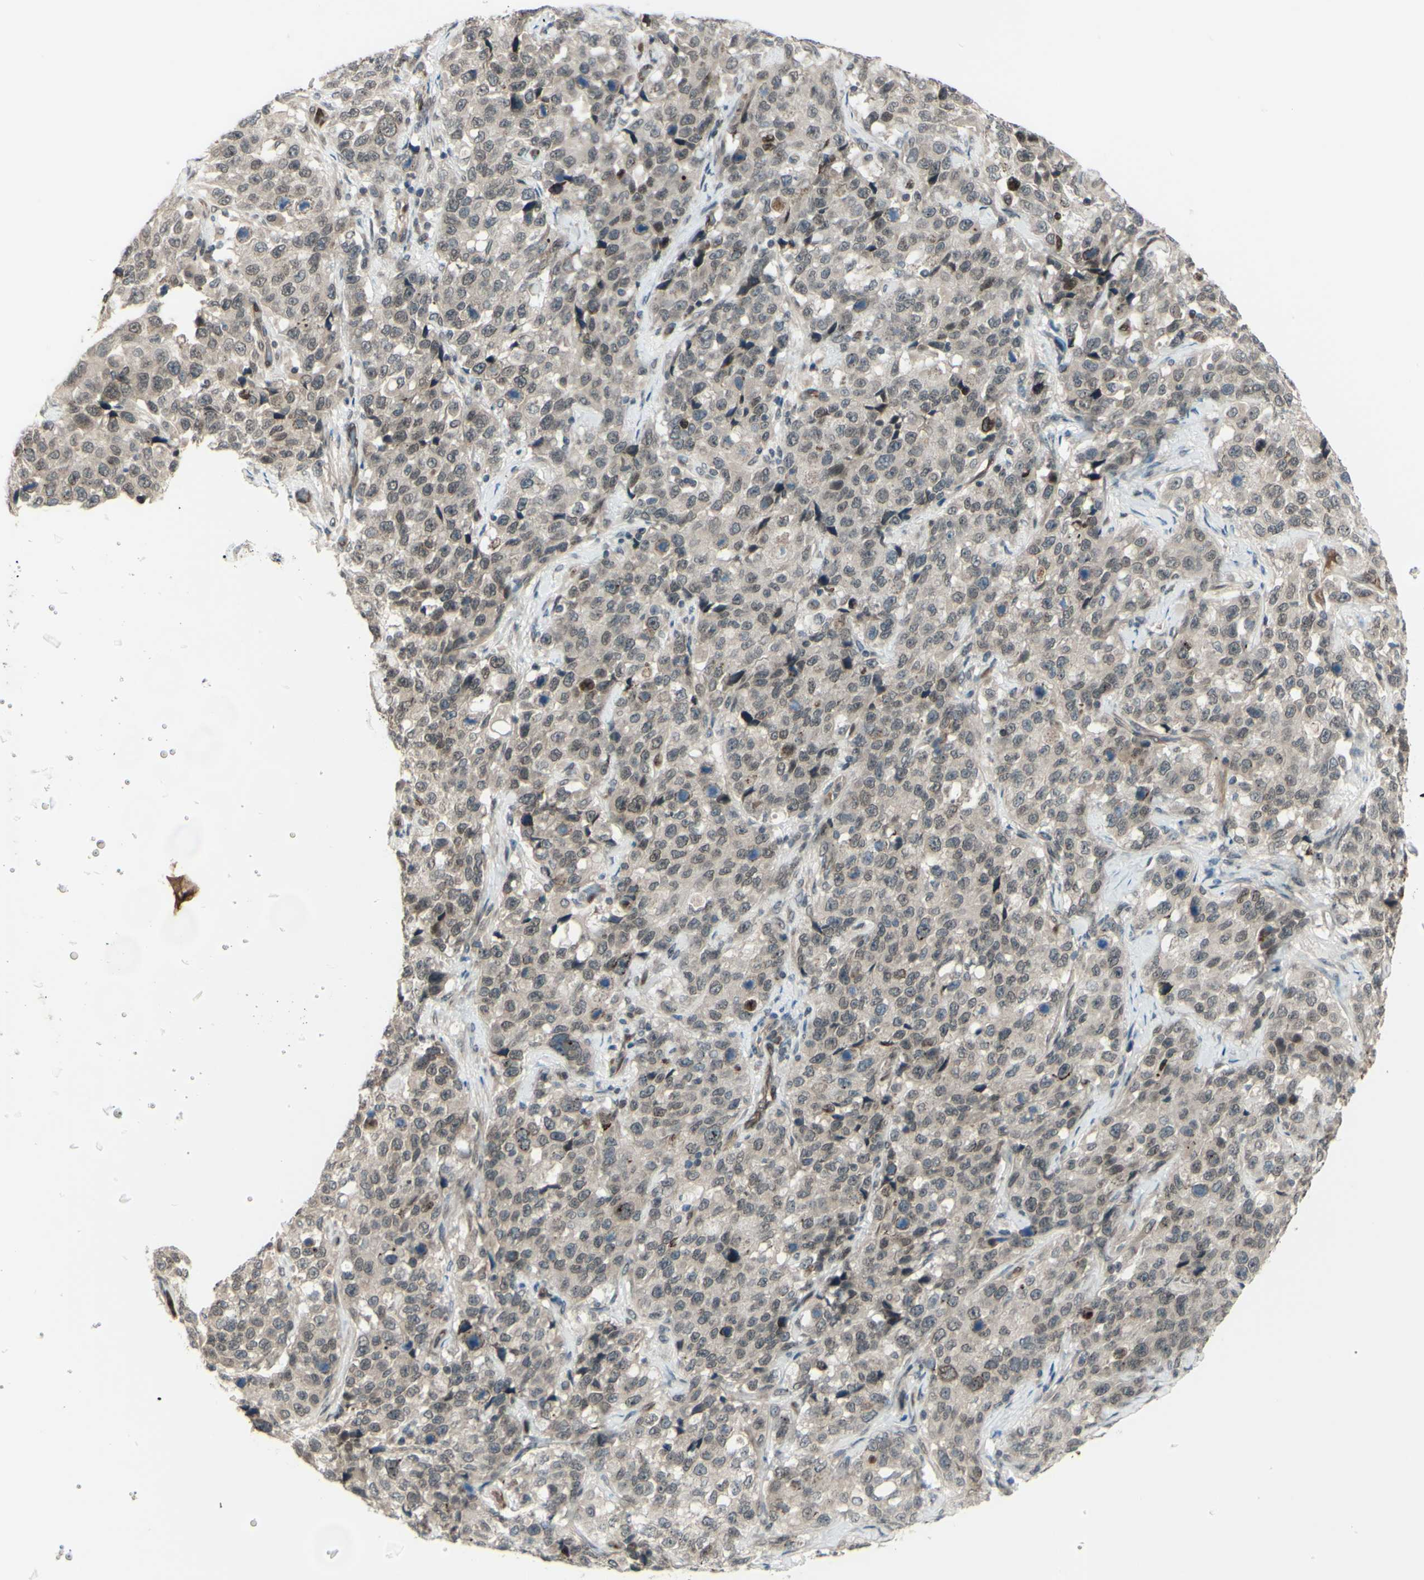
{"staining": {"intensity": "weak", "quantity": "<25%", "location": "cytoplasmic/membranous,nuclear"}, "tissue": "stomach cancer", "cell_type": "Tumor cells", "image_type": "cancer", "snomed": [{"axis": "morphology", "description": "Normal tissue, NOS"}, {"axis": "morphology", "description": "Adenocarcinoma, NOS"}, {"axis": "topography", "description": "Stomach"}], "caption": "Protein analysis of stomach cancer (adenocarcinoma) exhibits no significant positivity in tumor cells.", "gene": "MLF2", "patient": {"sex": "male", "age": 48}}